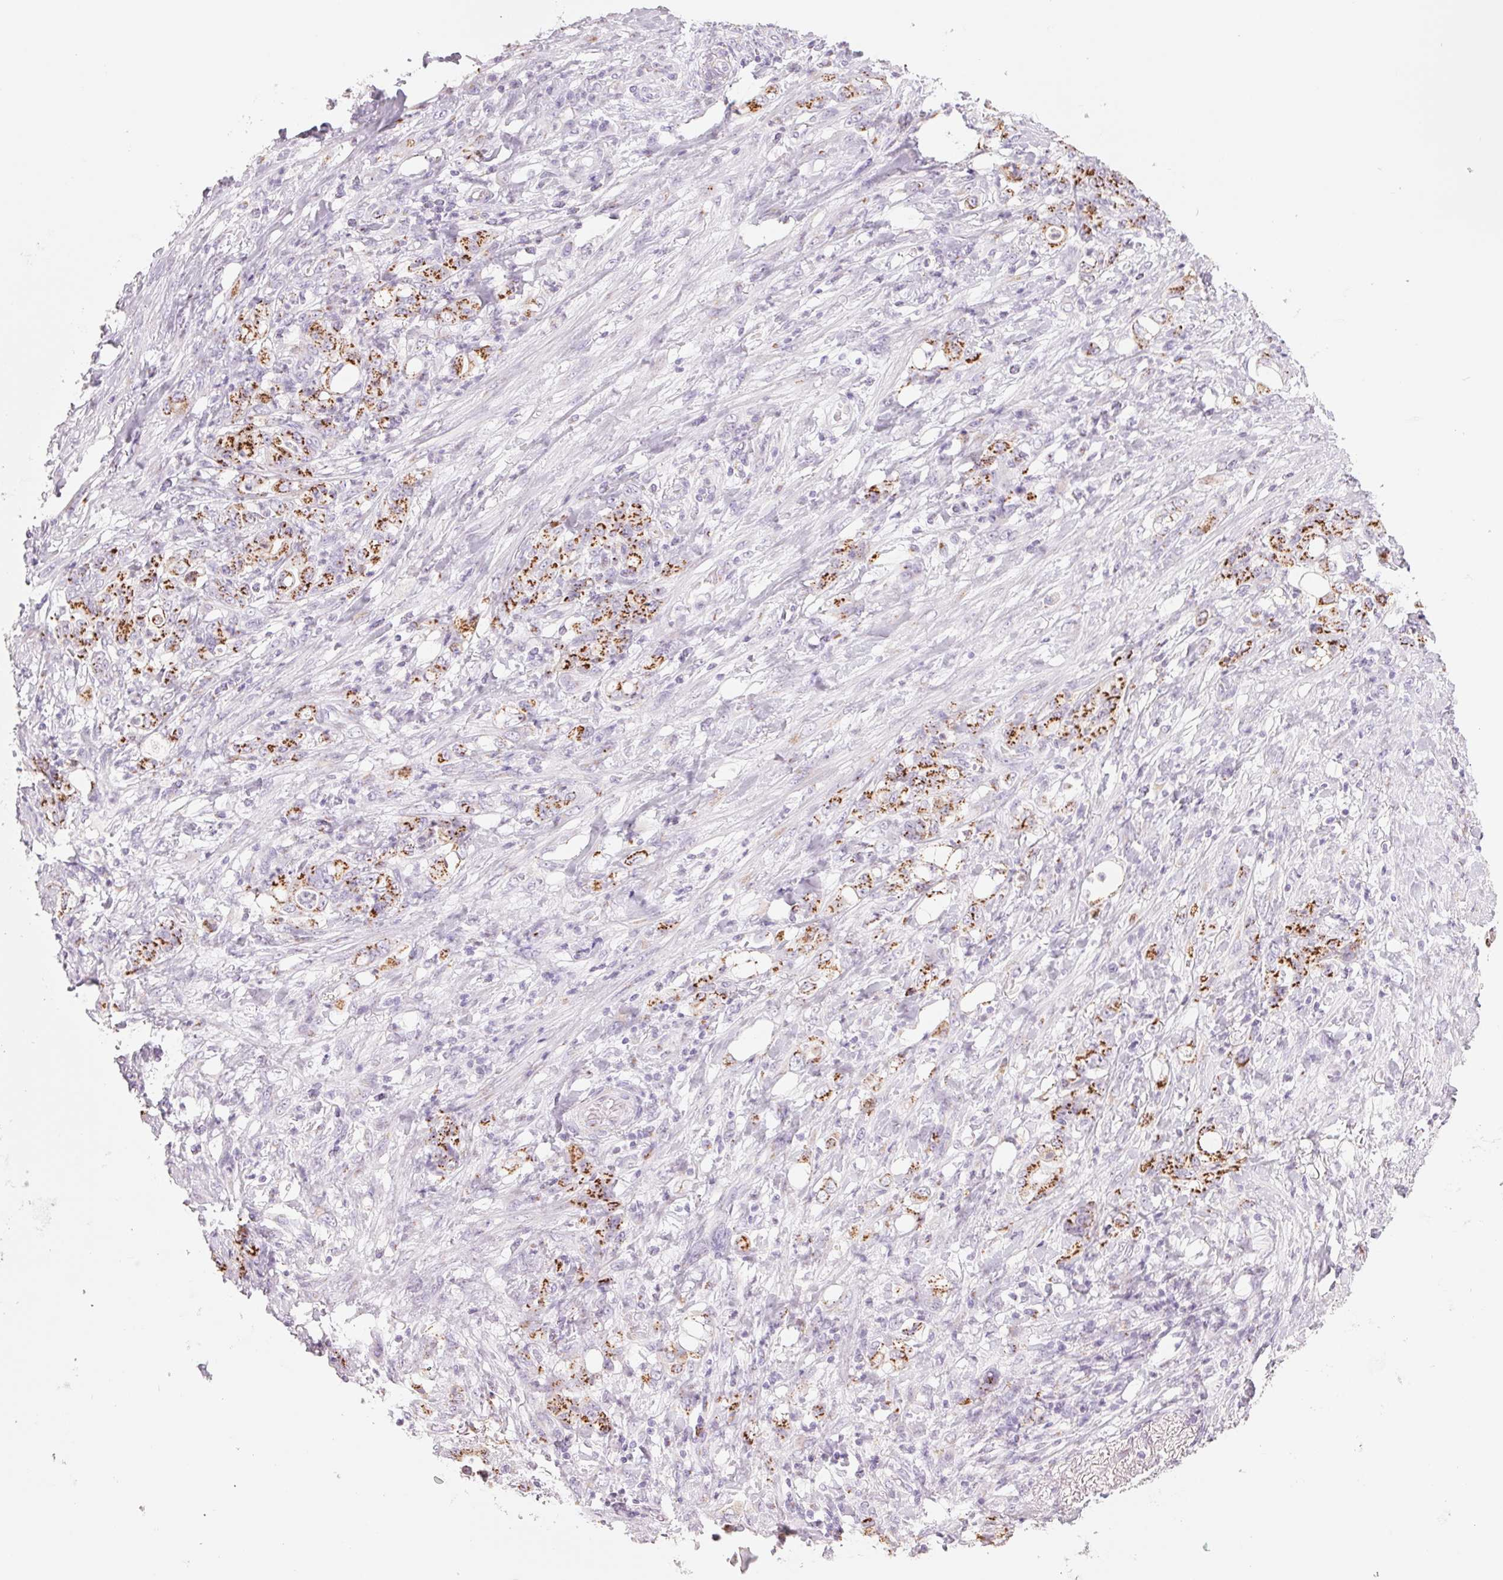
{"staining": {"intensity": "strong", "quantity": ">75%", "location": "cytoplasmic/membranous"}, "tissue": "stomach cancer", "cell_type": "Tumor cells", "image_type": "cancer", "snomed": [{"axis": "morphology", "description": "Adenocarcinoma, NOS"}, {"axis": "topography", "description": "Stomach"}], "caption": "Protein expression analysis of human adenocarcinoma (stomach) reveals strong cytoplasmic/membranous staining in about >75% of tumor cells. (DAB (3,3'-diaminobenzidine) IHC, brown staining for protein, blue staining for nuclei).", "gene": "GALNT7", "patient": {"sex": "female", "age": 79}}